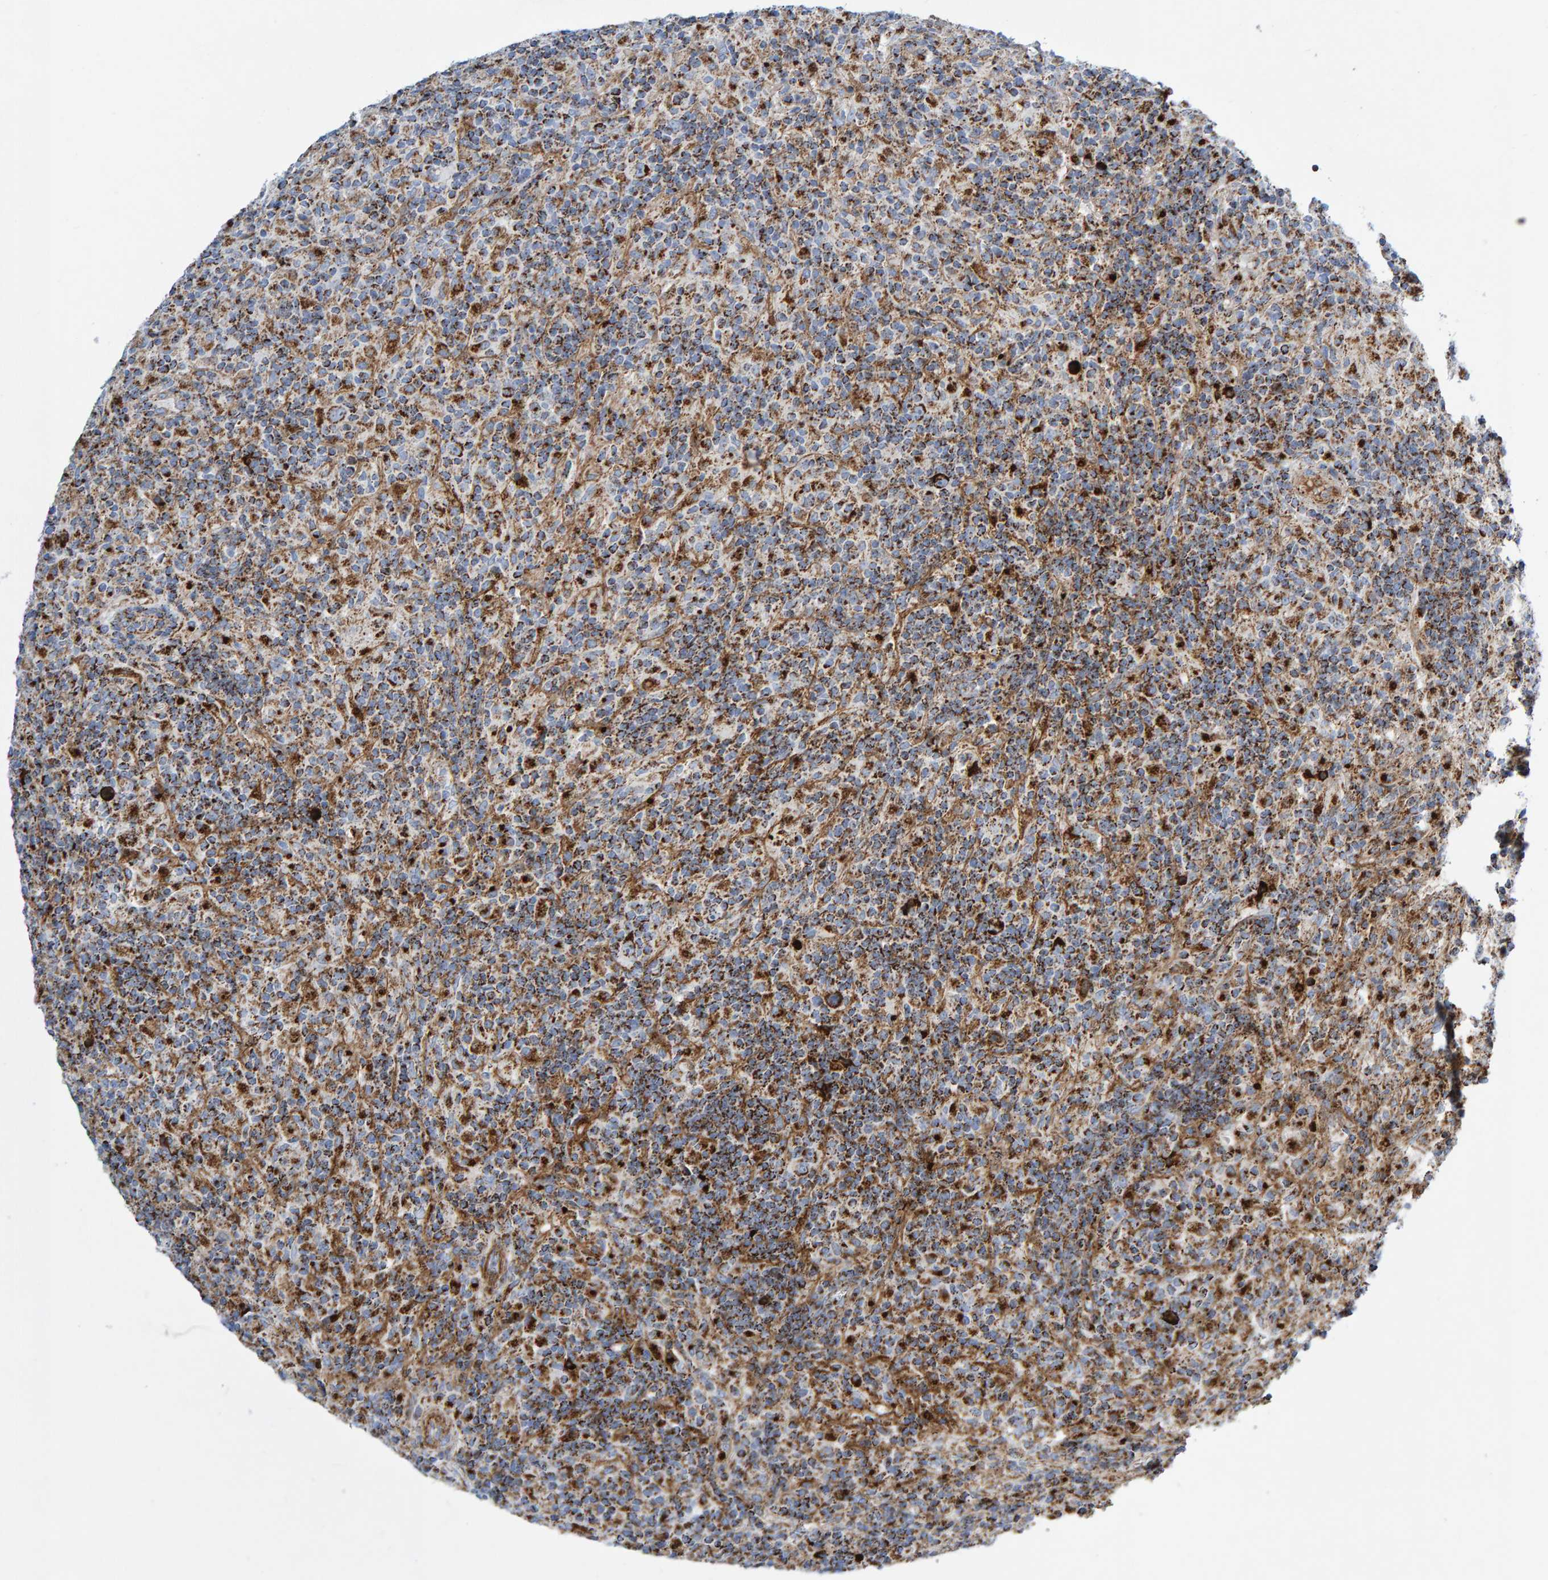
{"staining": {"intensity": "strong", "quantity": ">75%", "location": "cytoplasmic/membranous"}, "tissue": "lymphoma", "cell_type": "Tumor cells", "image_type": "cancer", "snomed": [{"axis": "morphology", "description": "Hodgkin's disease, NOS"}, {"axis": "topography", "description": "Lymph node"}], "caption": "Immunohistochemistry of lymphoma exhibits high levels of strong cytoplasmic/membranous positivity in about >75% of tumor cells. The staining was performed using DAB, with brown indicating positive protein expression. Nuclei are stained blue with hematoxylin.", "gene": "GGTA1", "patient": {"sex": "male", "age": 70}}